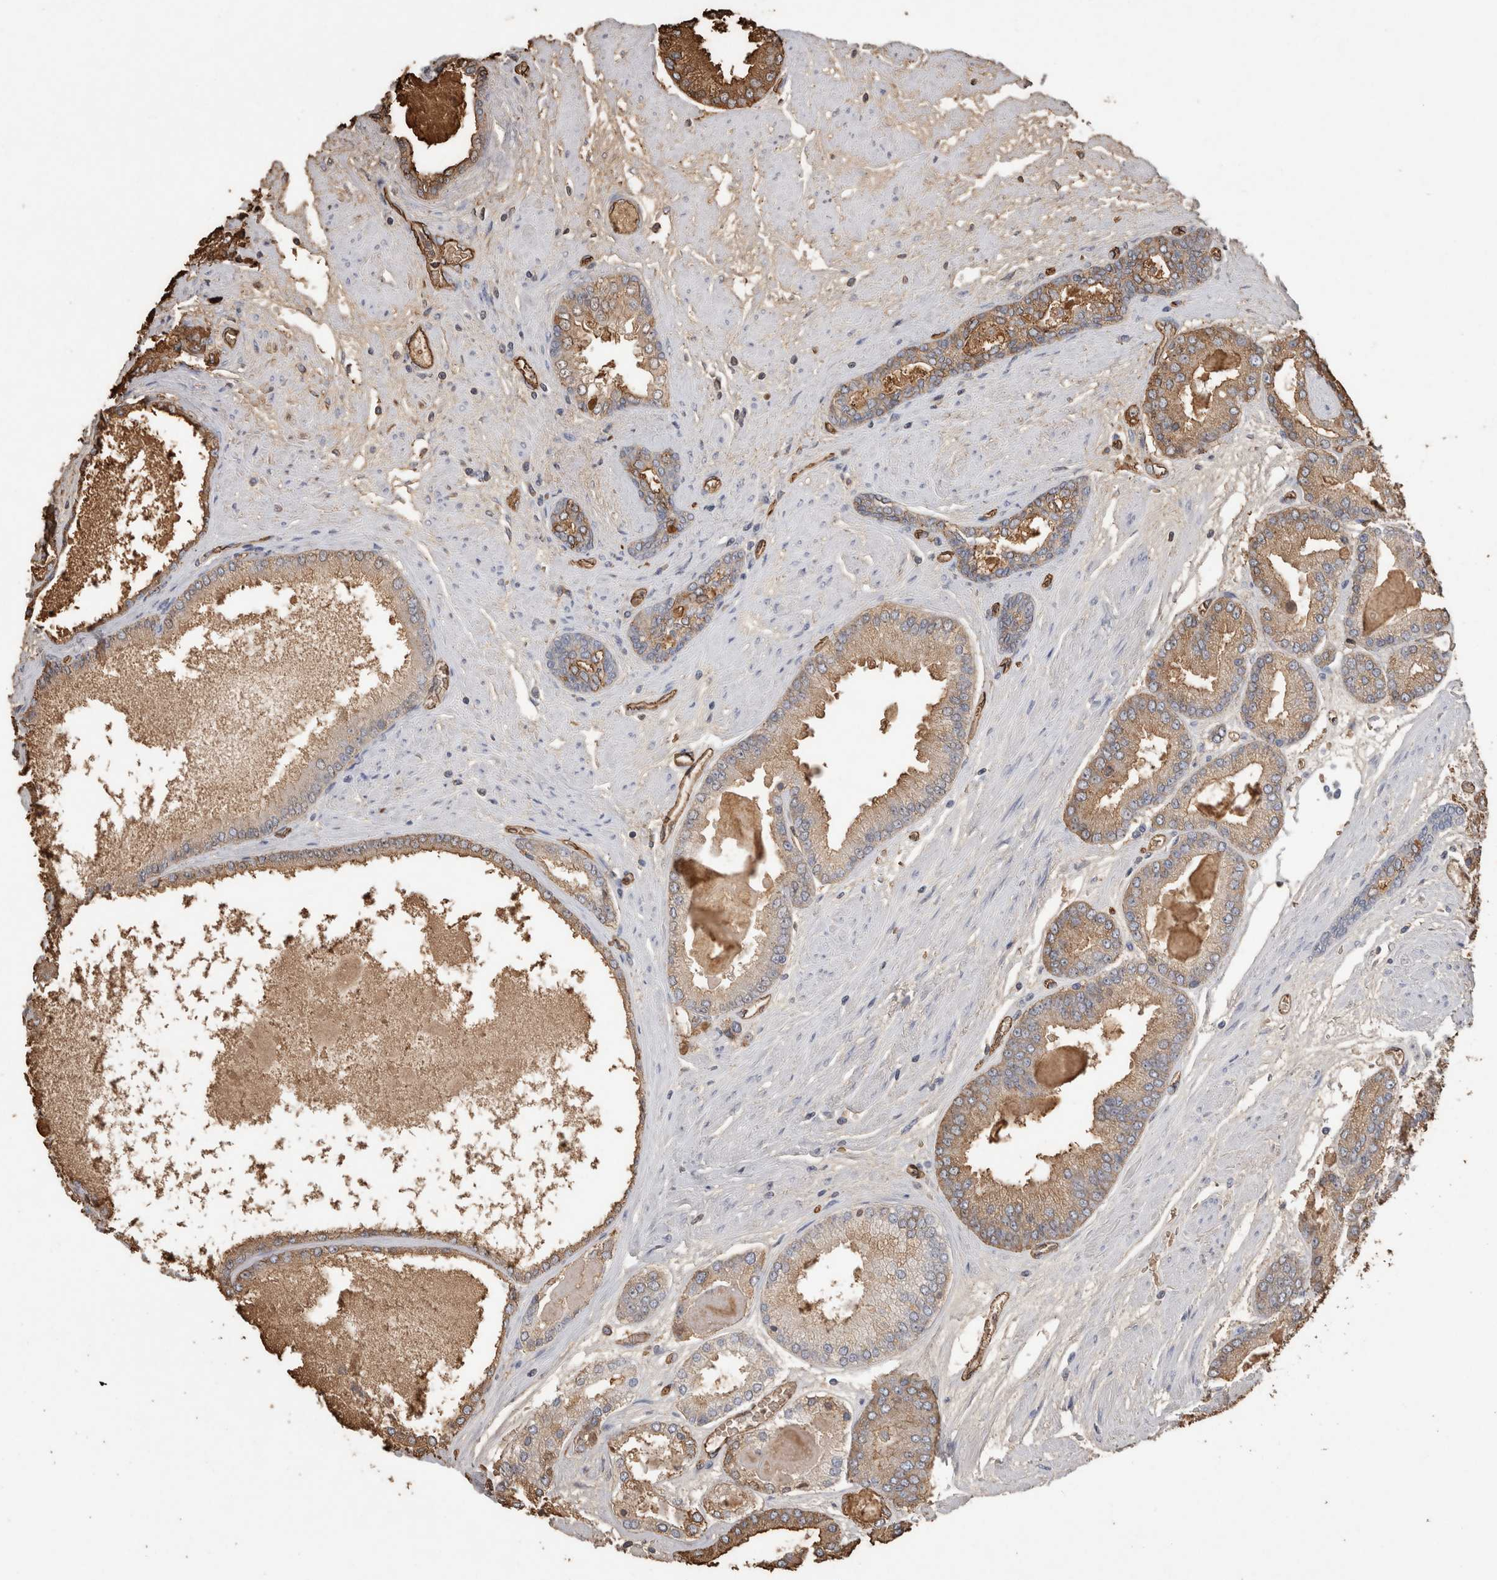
{"staining": {"intensity": "strong", "quantity": ">75%", "location": "cytoplasmic/membranous"}, "tissue": "prostate cancer", "cell_type": "Tumor cells", "image_type": "cancer", "snomed": [{"axis": "morphology", "description": "Adenocarcinoma, High grade"}, {"axis": "topography", "description": "Prostate"}], "caption": "This is a histology image of IHC staining of high-grade adenocarcinoma (prostate), which shows strong staining in the cytoplasmic/membranous of tumor cells.", "gene": "IL17RC", "patient": {"sex": "male", "age": 59}}